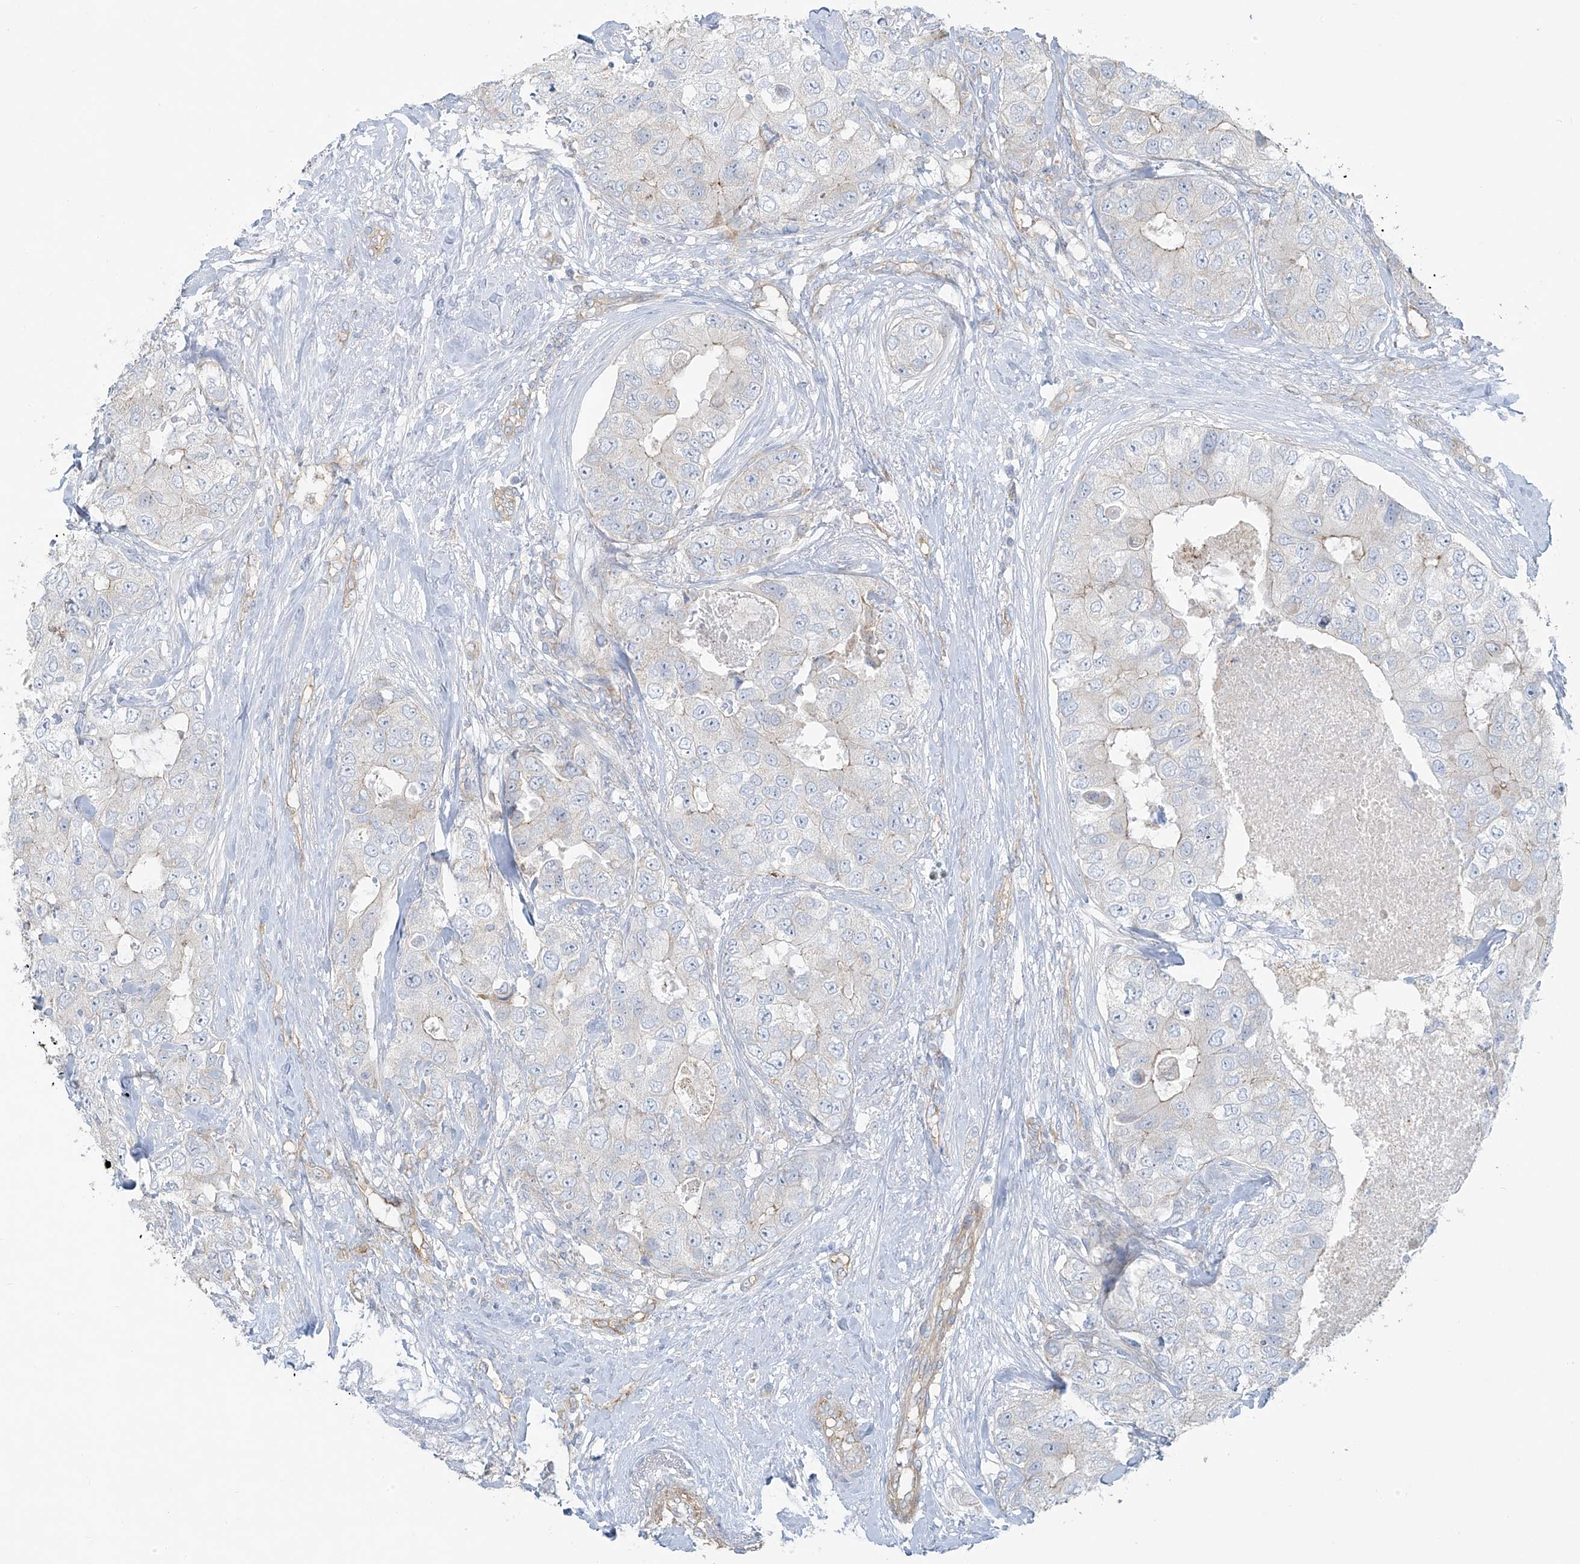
{"staining": {"intensity": "negative", "quantity": "none", "location": "none"}, "tissue": "breast cancer", "cell_type": "Tumor cells", "image_type": "cancer", "snomed": [{"axis": "morphology", "description": "Duct carcinoma"}, {"axis": "topography", "description": "Breast"}], "caption": "Tumor cells show no significant positivity in breast cancer.", "gene": "VAMP5", "patient": {"sex": "female", "age": 62}}